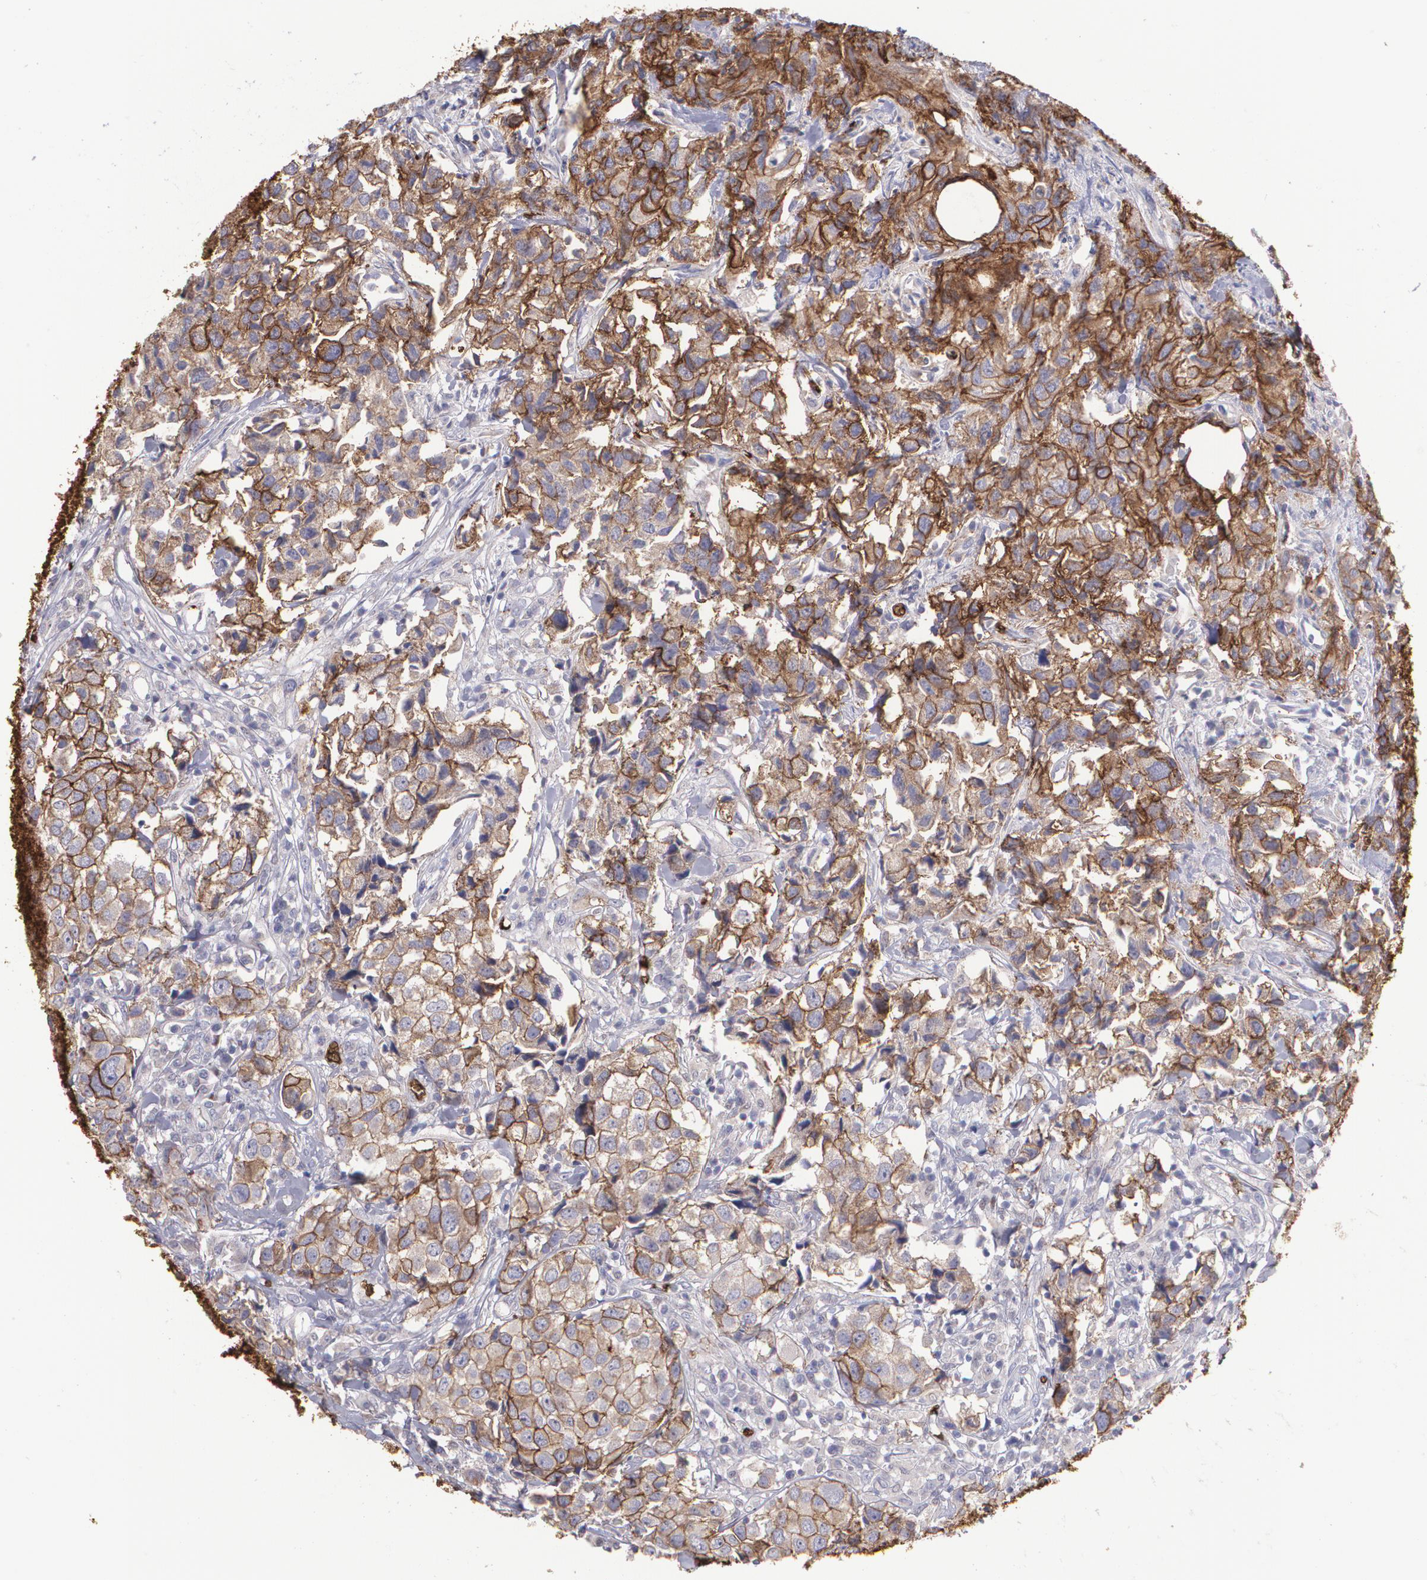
{"staining": {"intensity": "moderate", "quantity": ">75%", "location": "cytoplasmic/membranous"}, "tissue": "urothelial cancer", "cell_type": "Tumor cells", "image_type": "cancer", "snomed": [{"axis": "morphology", "description": "Urothelial carcinoma, High grade"}, {"axis": "topography", "description": "Urinary bladder"}], "caption": "High-grade urothelial carcinoma stained for a protein displays moderate cytoplasmic/membranous positivity in tumor cells.", "gene": "SLC2A1", "patient": {"sex": "female", "age": 75}}